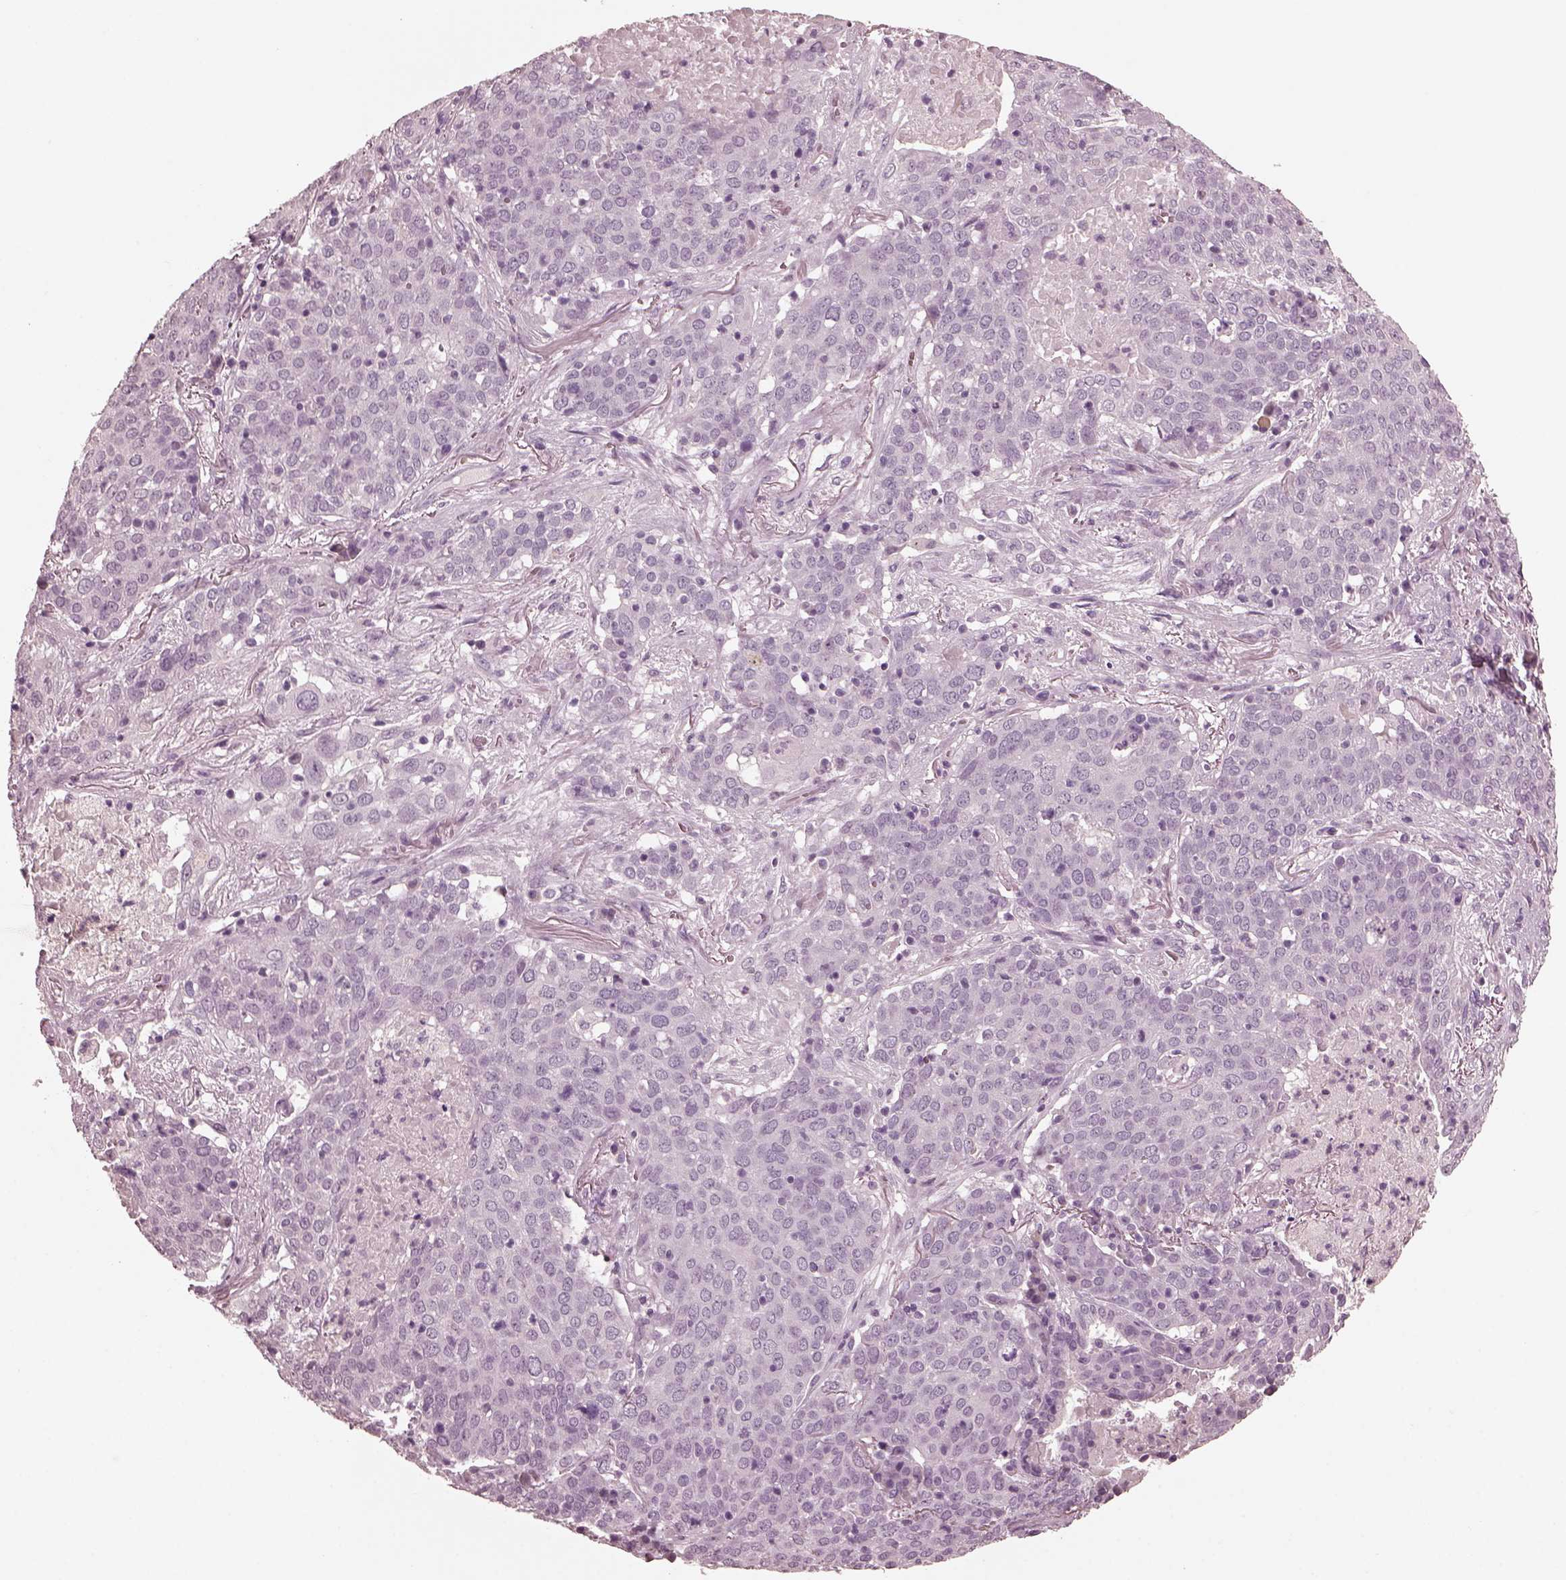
{"staining": {"intensity": "negative", "quantity": "none", "location": "none"}, "tissue": "lung cancer", "cell_type": "Tumor cells", "image_type": "cancer", "snomed": [{"axis": "morphology", "description": "Squamous cell carcinoma, NOS"}, {"axis": "topography", "description": "Lung"}], "caption": "Photomicrograph shows no protein positivity in tumor cells of lung cancer (squamous cell carcinoma) tissue. (IHC, brightfield microscopy, high magnification).", "gene": "CGA", "patient": {"sex": "male", "age": 82}}